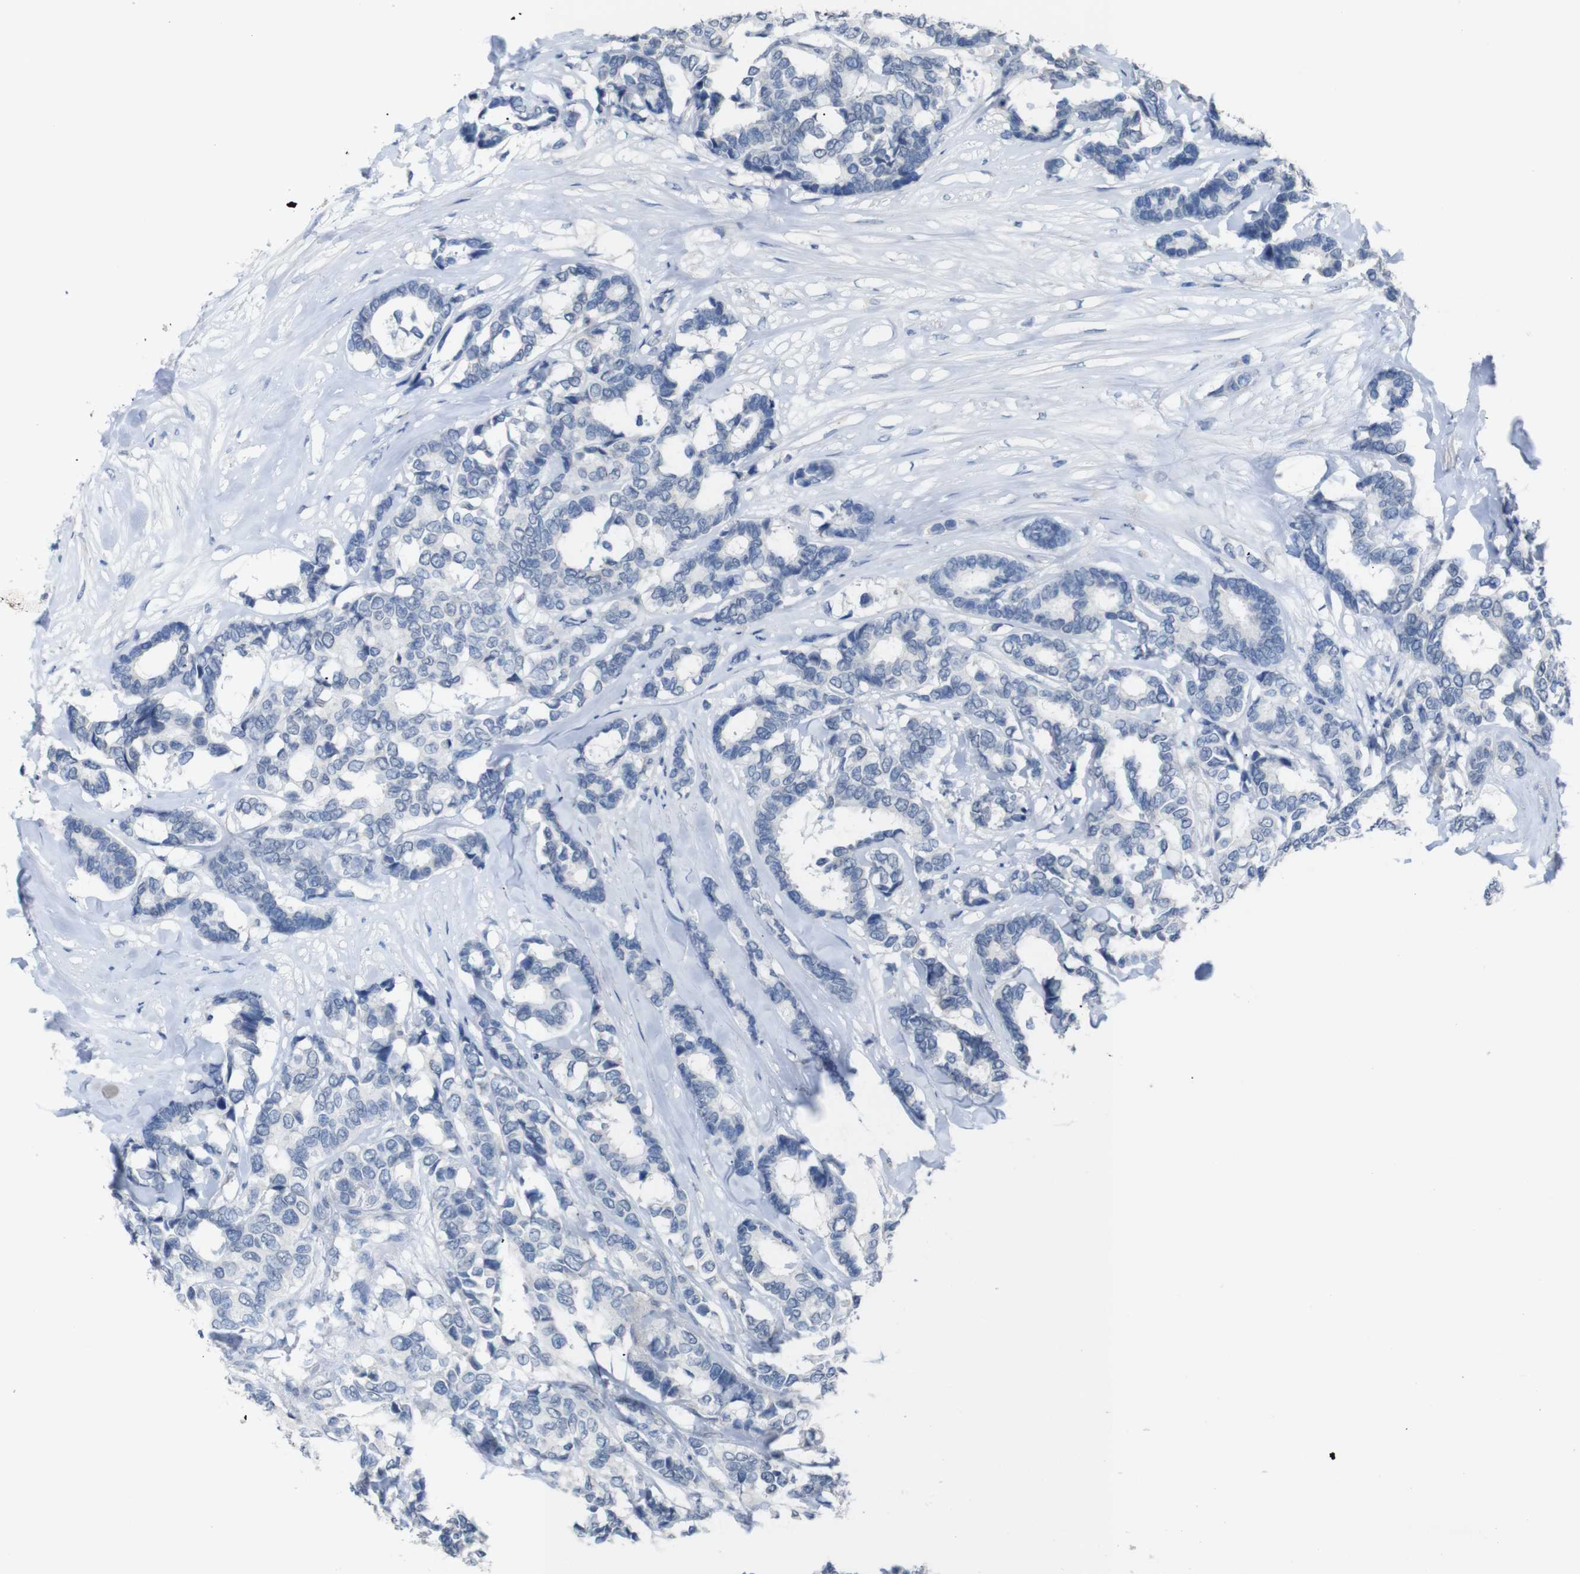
{"staining": {"intensity": "negative", "quantity": "none", "location": "none"}, "tissue": "breast cancer", "cell_type": "Tumor cells", "image_type": "cancer", "snomed": [{"axis": "morphology", "description": "Duct carcinoma"}, {"axis": "topography", "description": "Breast"}], "caption": "DAB immunohistochemical staining of human breast intraductal carcinoma reveals no significant expression in tumor cells.", "gene": "CHRM5", "patient": {"sex": "female", "age": 87}}